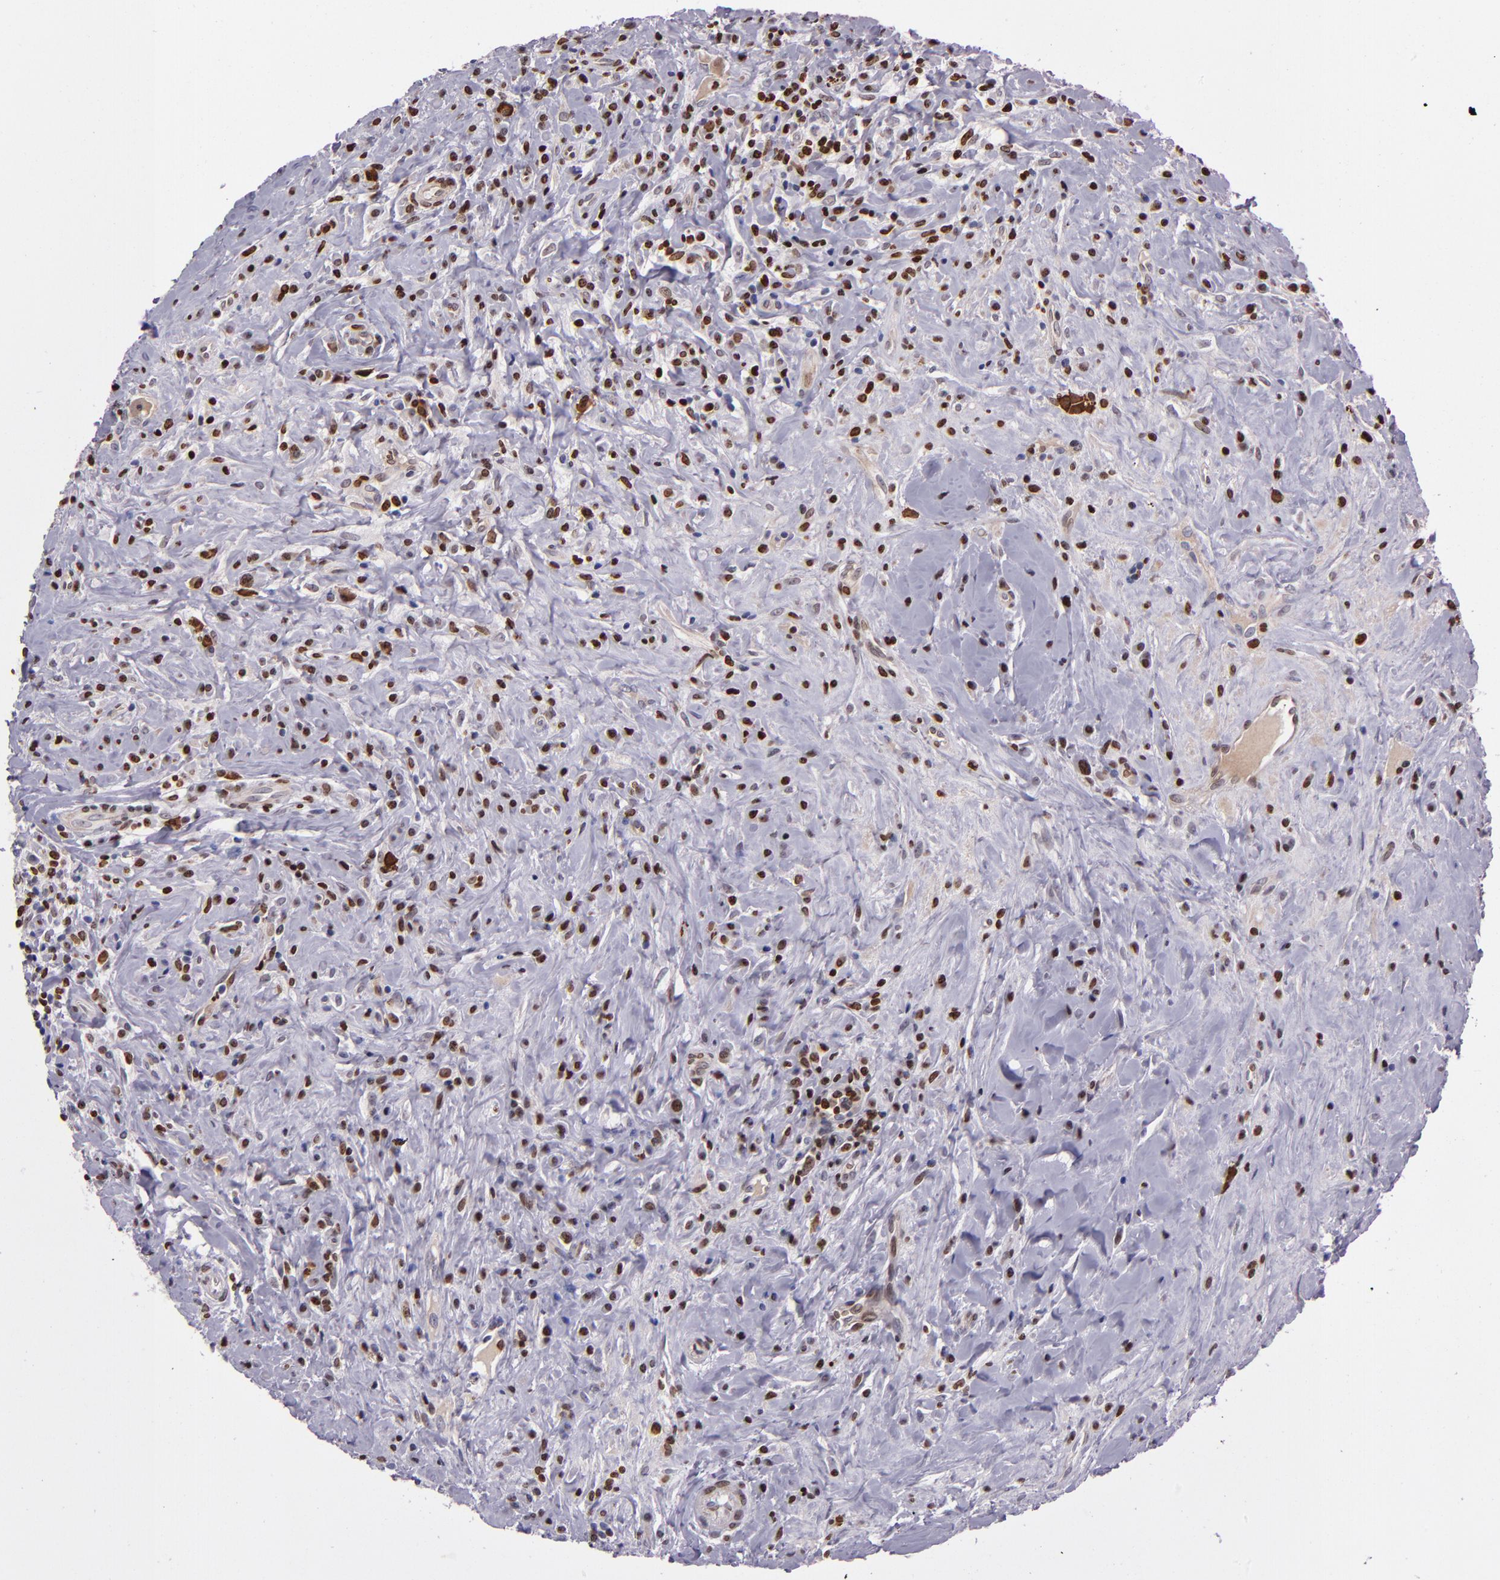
{"staining": {"intensity": "strong", "quantity": ">75%", "location": "nuclear"}, "tissue": "lymphoma", "cell_type": "Tumor cells", "image_type": "cancer", "snomed": [{"axis": "morphology", "description": "Hodgkin's disease, NOS"}, {"axis": "topography", "description": "Lymph node"}], "caption": "Immunohistochemistry (DAB) staining of human Hodgkin's disease displays strong nuclear protein staining in approximately >75% of tumor cells. (Stains: DAB in brown, nuclei in blue, Microscopy: brightfield microscopy at high magnification).", "gene": "CDKL5", "patient": {"sex": "female", "age": 25}}